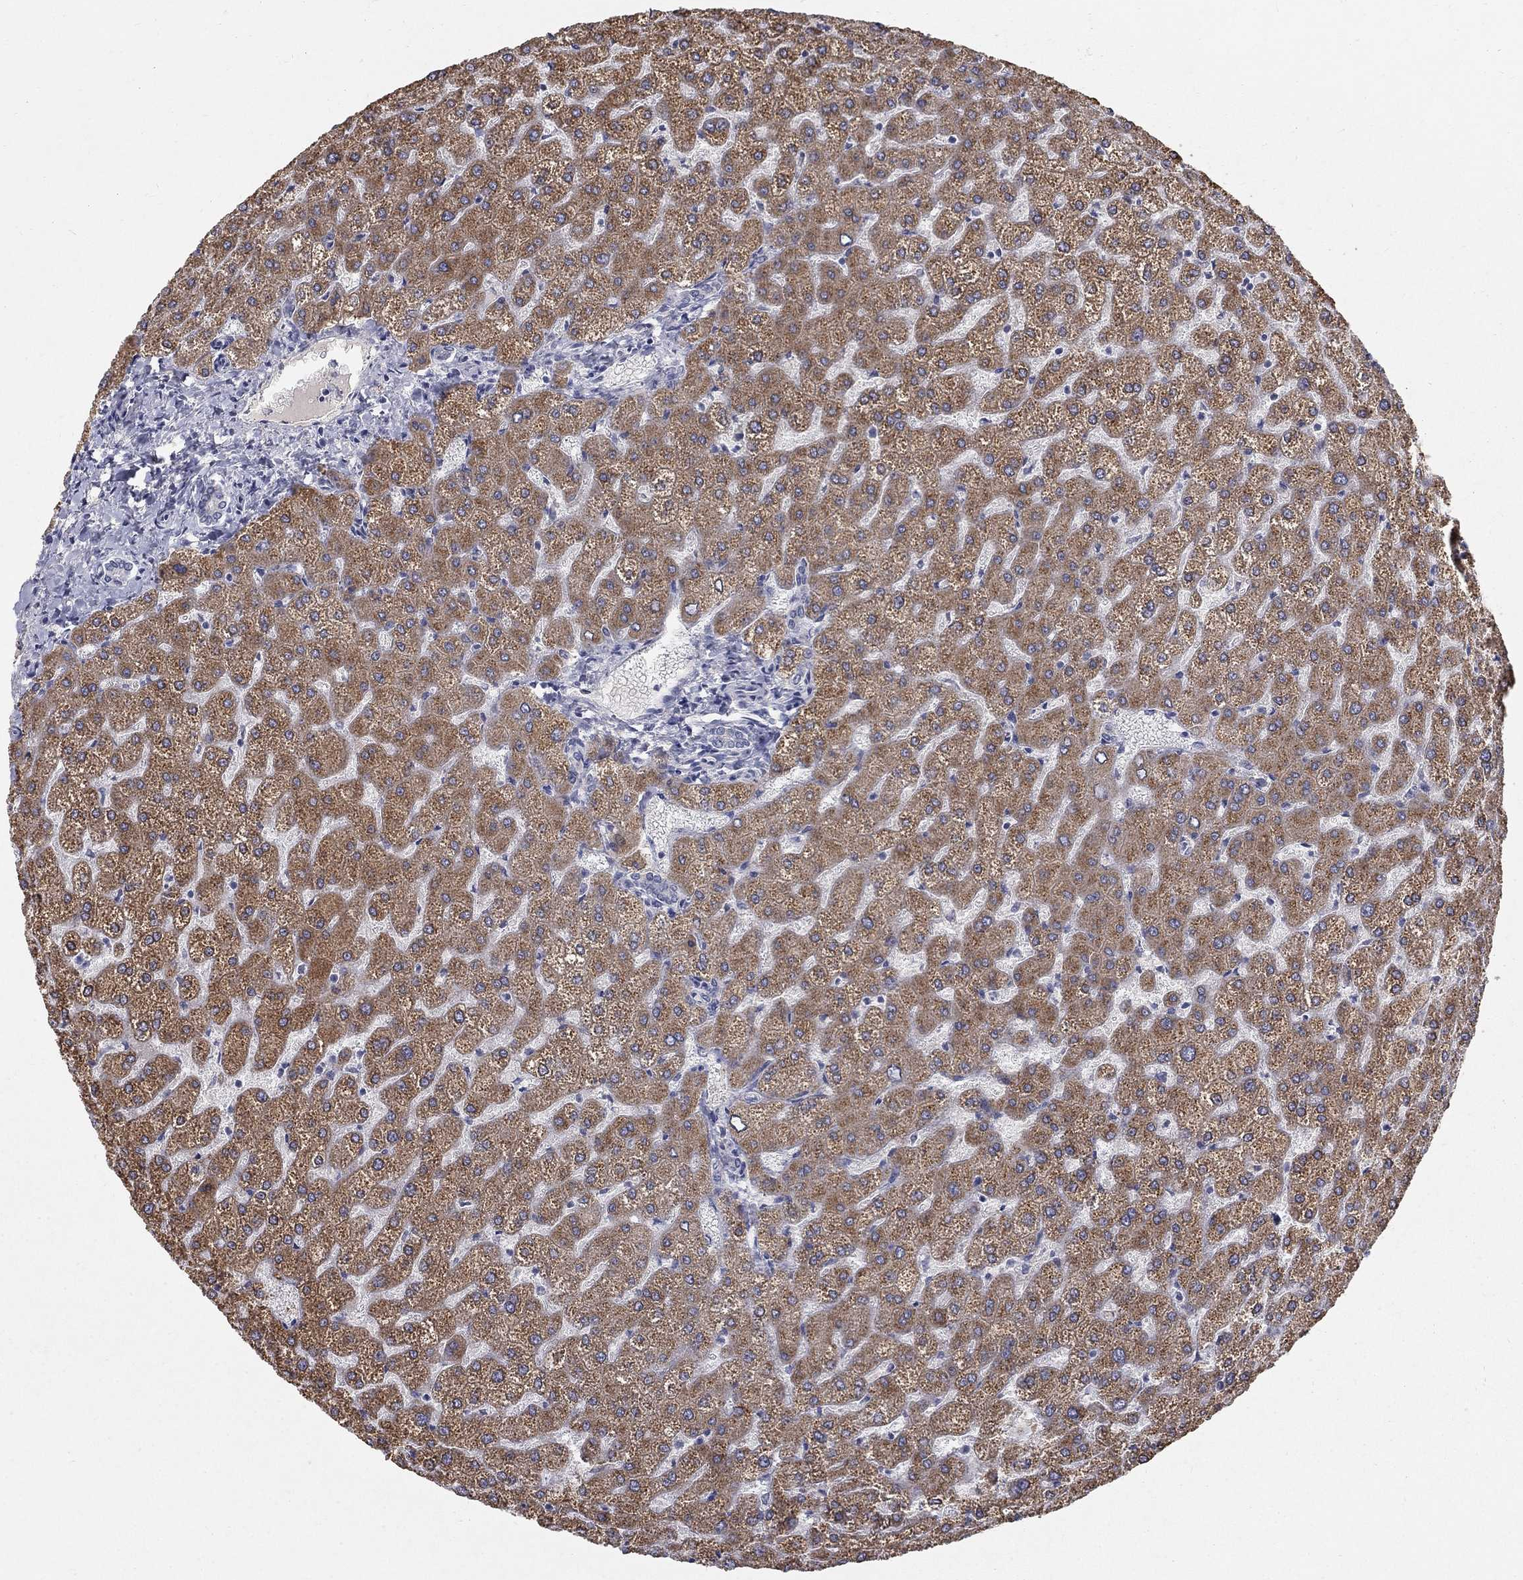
{"staining": {"intensity": "negative", "quantity": "none", "location": "none"}, "tissue": "liver", "cell_type": "Cholangiocytes", "image_type": "normal", "snomed": [{"axis": "morphology", "description": "Normal tissue, NOS"}, {"axis": "topography", "description": "Liver"}], "caption": "A photomicrograph of liver stained for a protein exhibits no brown staining in cholangiocytes.", "gene": "PANK3", "patient": {"sex": "female", "age": 32}}